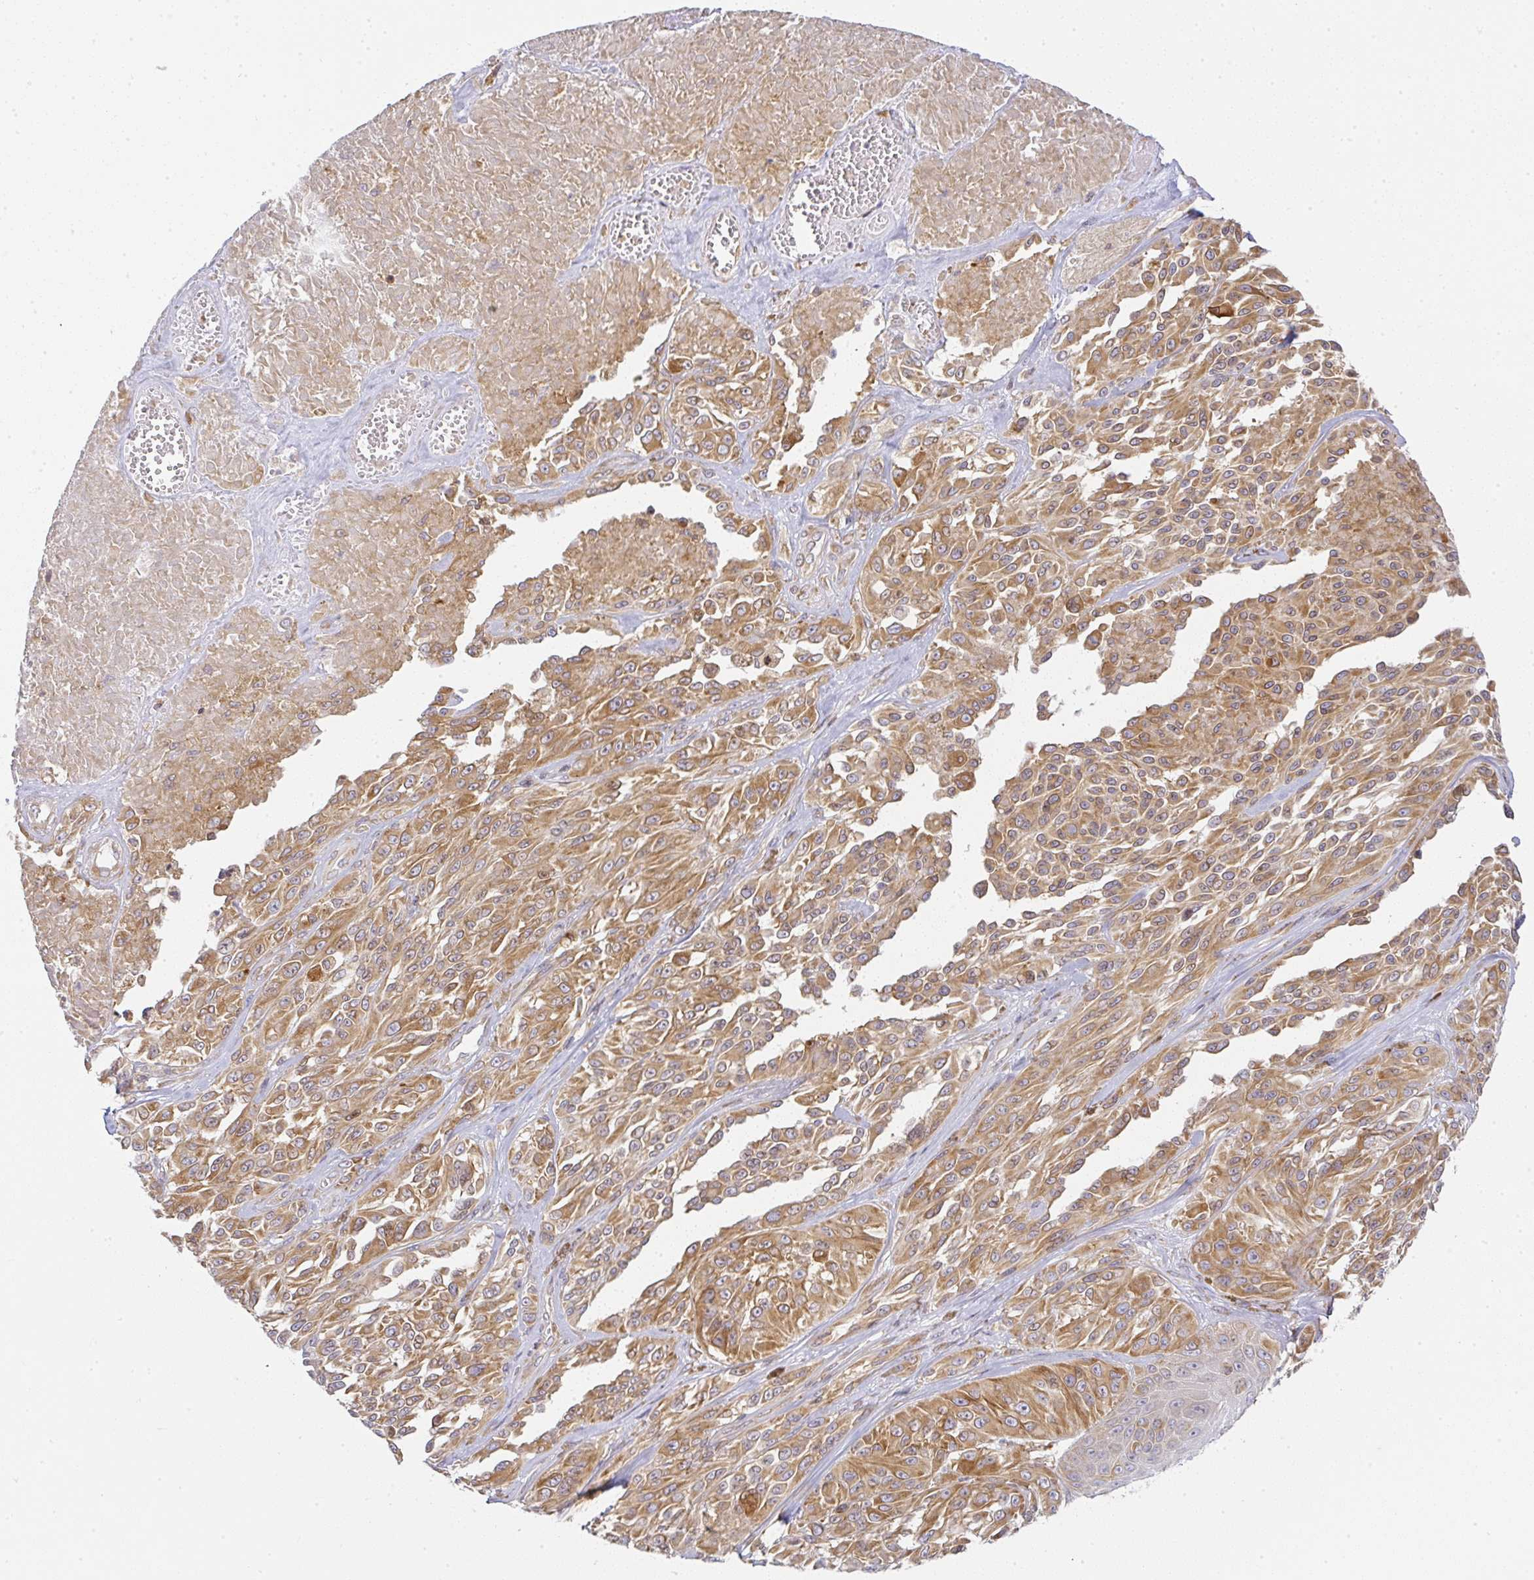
{"staining": {"intensity": "moderate", "quantity": ">75%", "location": "cytoplasmic/membranous"}, "tissue": "melanoma", "cell_type": "Tumor cells", "image_type": "cancer", "snomed": [{"axis": "morphology", "description": "Malignant melanoma, NOS"}, {"axis": "topography", "description": "Skin"}], "caption": "A brown stain labels moderate cytoplasmic/membranous staining of a protein in human malignant melanoma tumor cells.", "gene": "DERL2", "patient": {"sex": "male", "age": 94}}